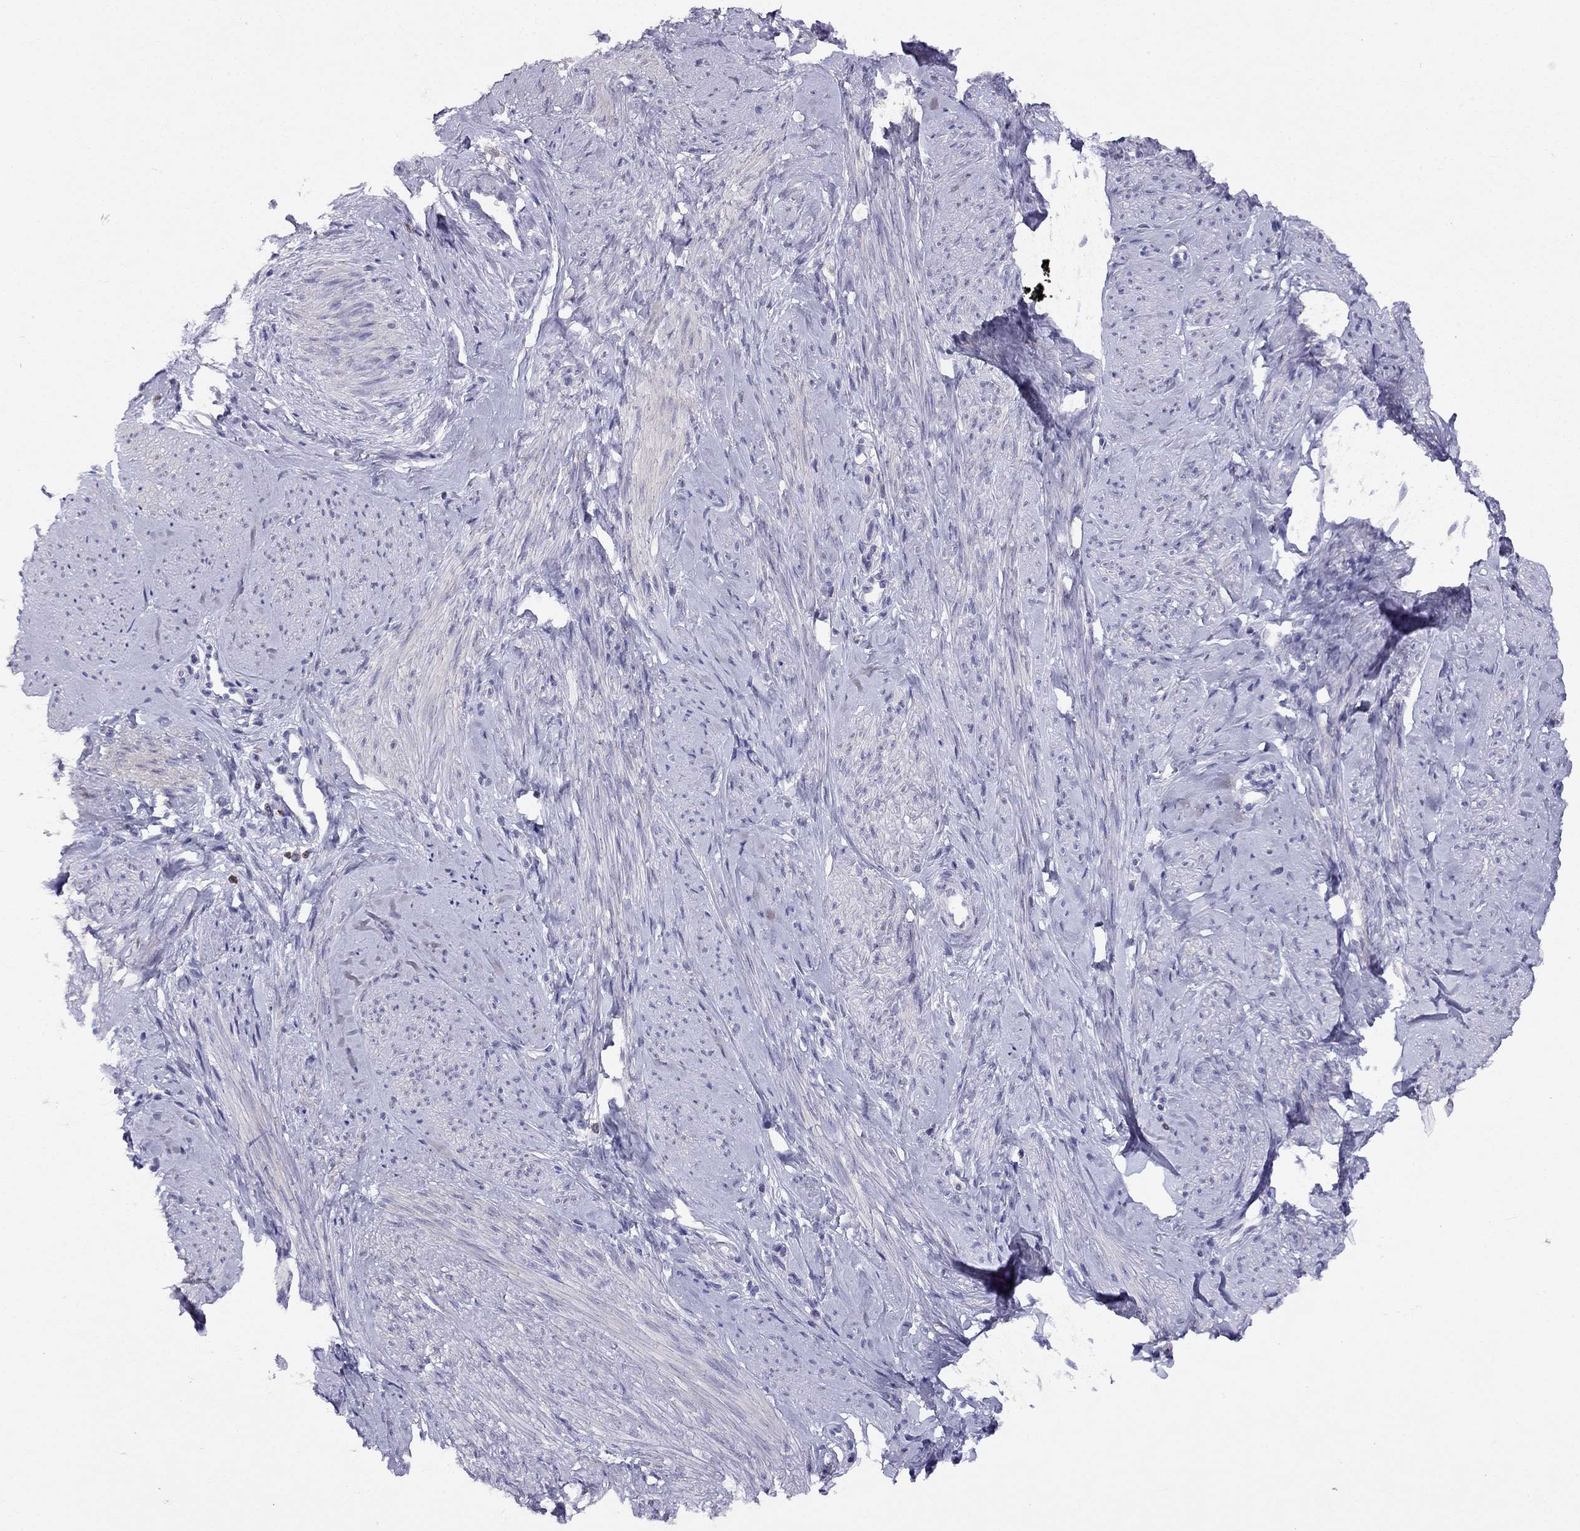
{"staining": {"intensity": "negative", "quantity": "none", "location": "none"}, "tissue": "smooth muscle", "cell_type": "Smooth muscle cells", "image_type": "normal", "snomed": [{"axis": "morphology", "description": "Normal tissue, NOS"}, {"axis": "topography", "description": "Smooth muscle"}], "caption": "Smooth muscle cells are negative for brown protein staining in normal smooth muscle. (Stains: DAB immunohistochemistry (IHC) with hematoxylin counter stain, Microscopy: brightfield microscopy at high magnification).", "gene": "CITED1", "patient": {"sex": "female", "age": 48}}